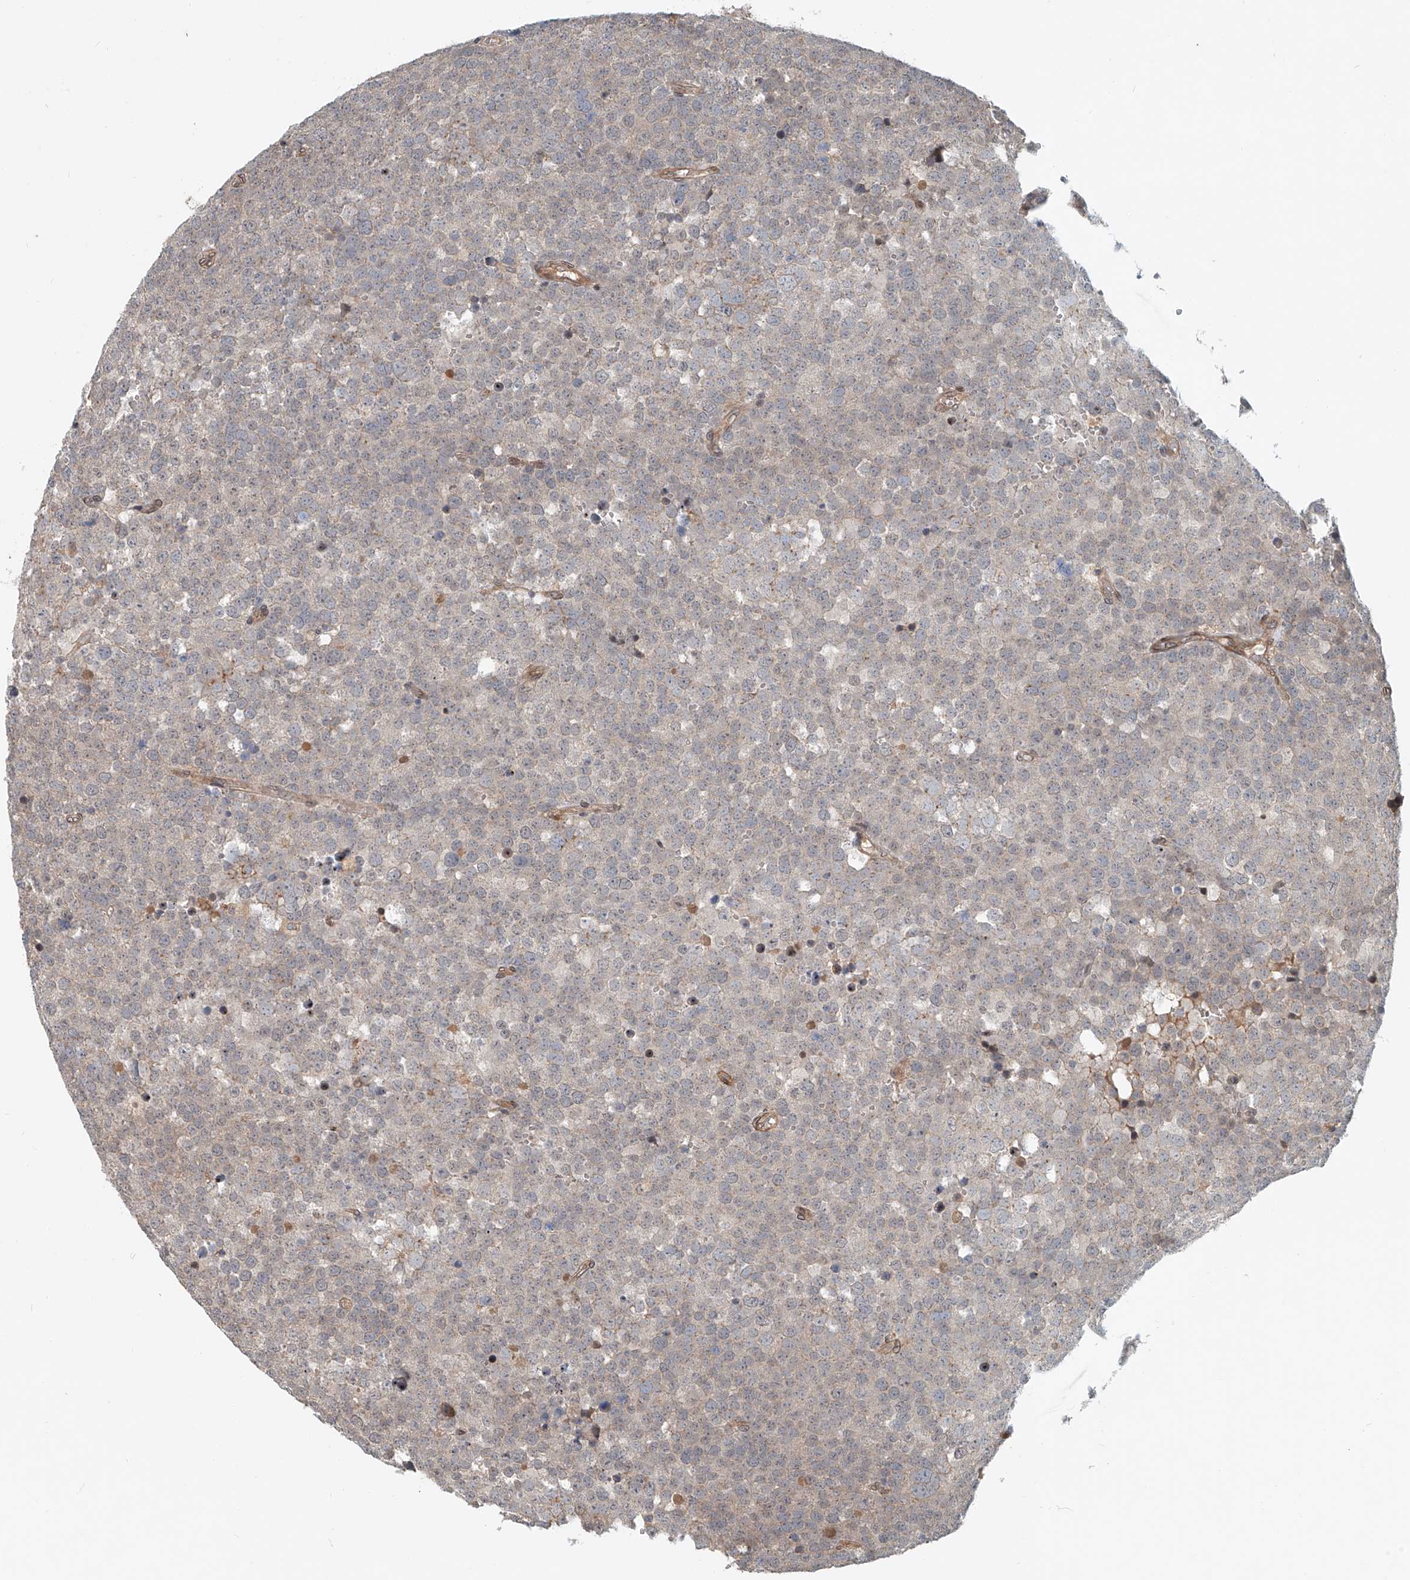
{"staining": {"intensity": "negative", "quantity": "none", "location": "none"}, "tissue": "testis cancer", "cell_type": "Tumor cells", "image_type": "cancer", "snomed": [{"axis": "morphology", "description": "Seminoma, NOS"}, {"axis": "topography", "description": "Testis"}], "caption": "Immunohistochemistry histopathology image of neoplastic tissue: testis cancer (seminoma) stained with DAB reveals no significant protein positivity in tumor cells.", "gene": "SASH1", "patient": {"sex": "male", "age": 71}}